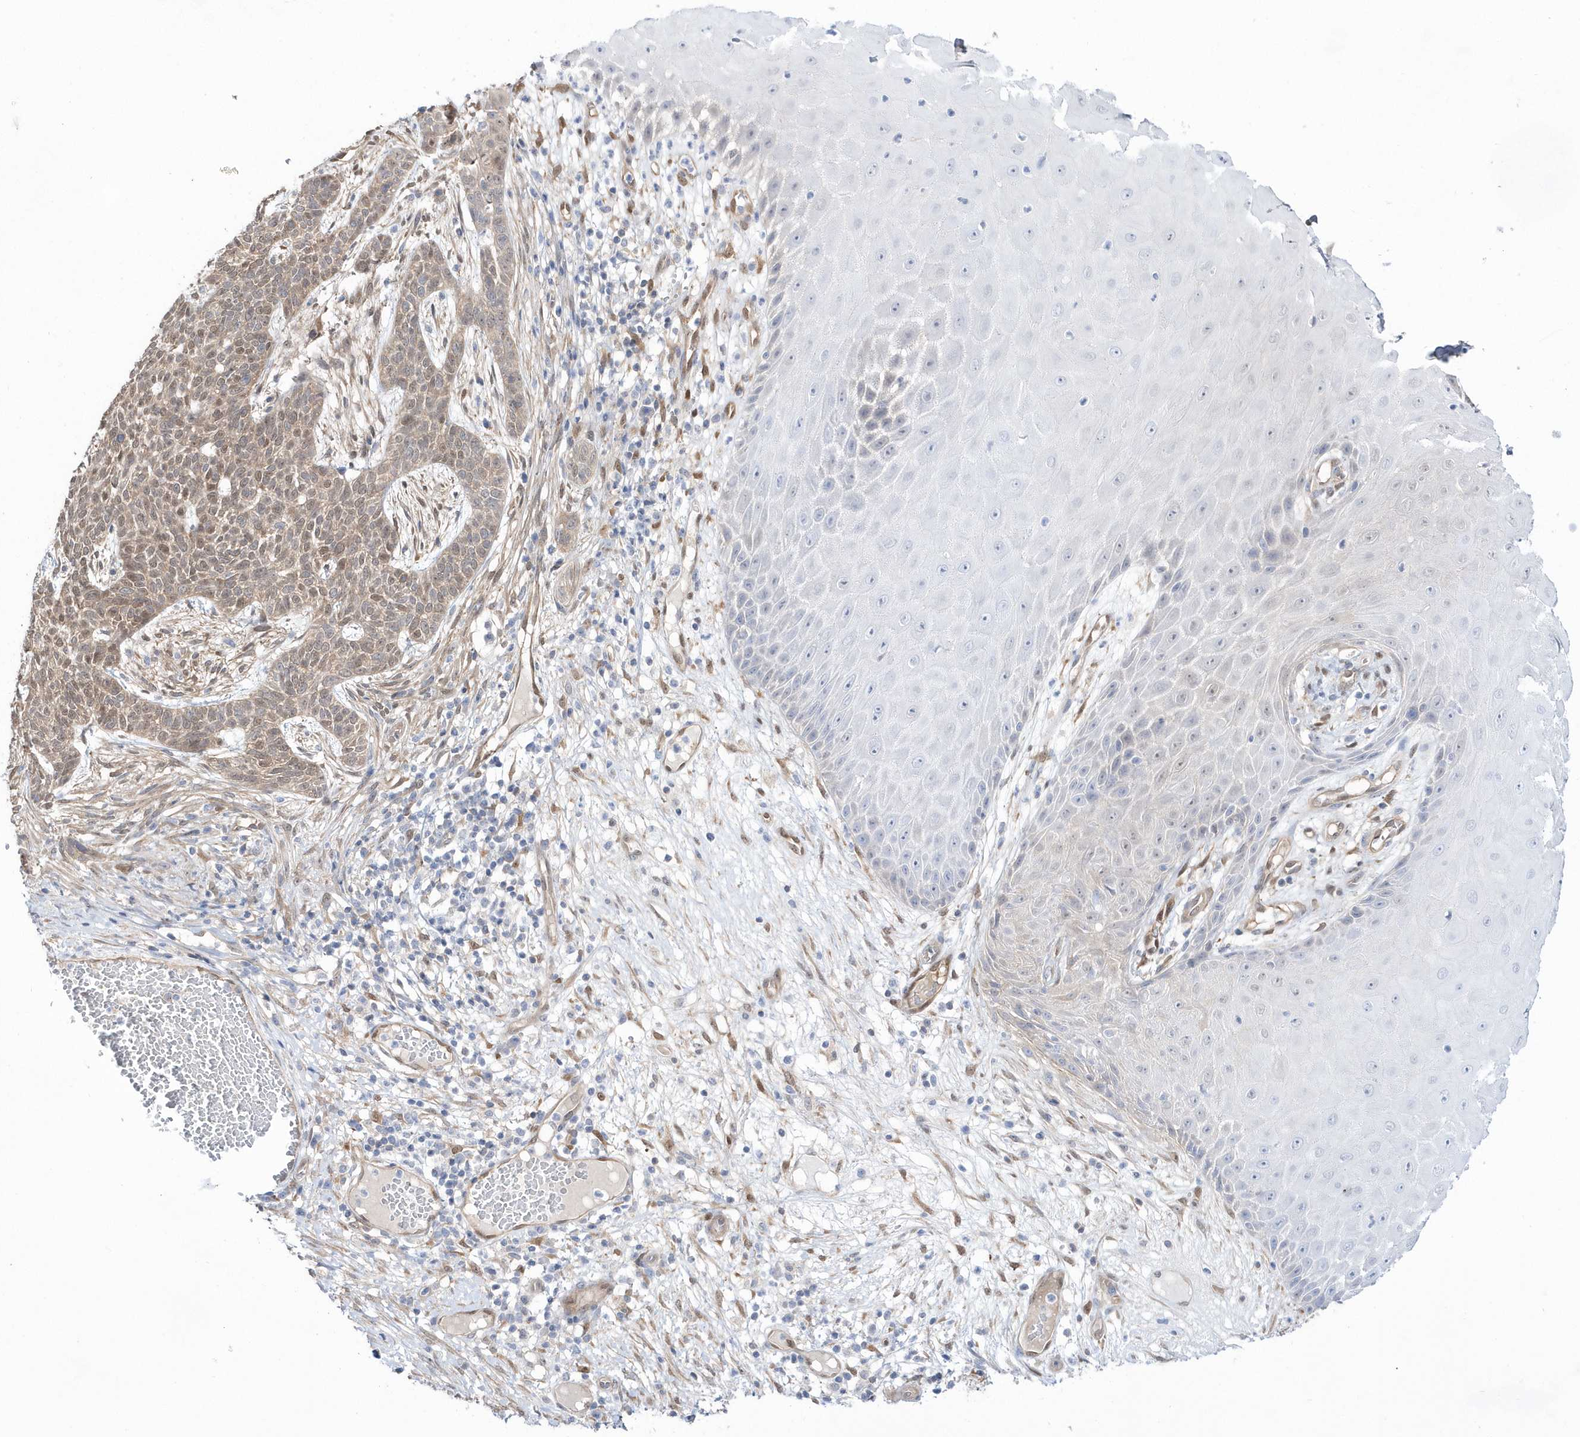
{"staining": {"intensity": "weak", "quantity": ">75%", "location": "nuclear"}, "tissue": "skin cancer", "cell_type": "Tumor cells", "image_type": "cancer", "snomed": [{"axis": "morphology", "description": "Normal tissue, NOS"}, {"axis": "morphology", "description": "Basal cell carcinoma"}, {"axis": "topography", "description": "Skin"}], "caption": "This histopathology image exhibits IHC staining of human skin cancer, with low weak nuclear expression in approximately >75% of tumor cells.", "gene": "BDH2", "patient": {"sex": "male", "age": 64}}